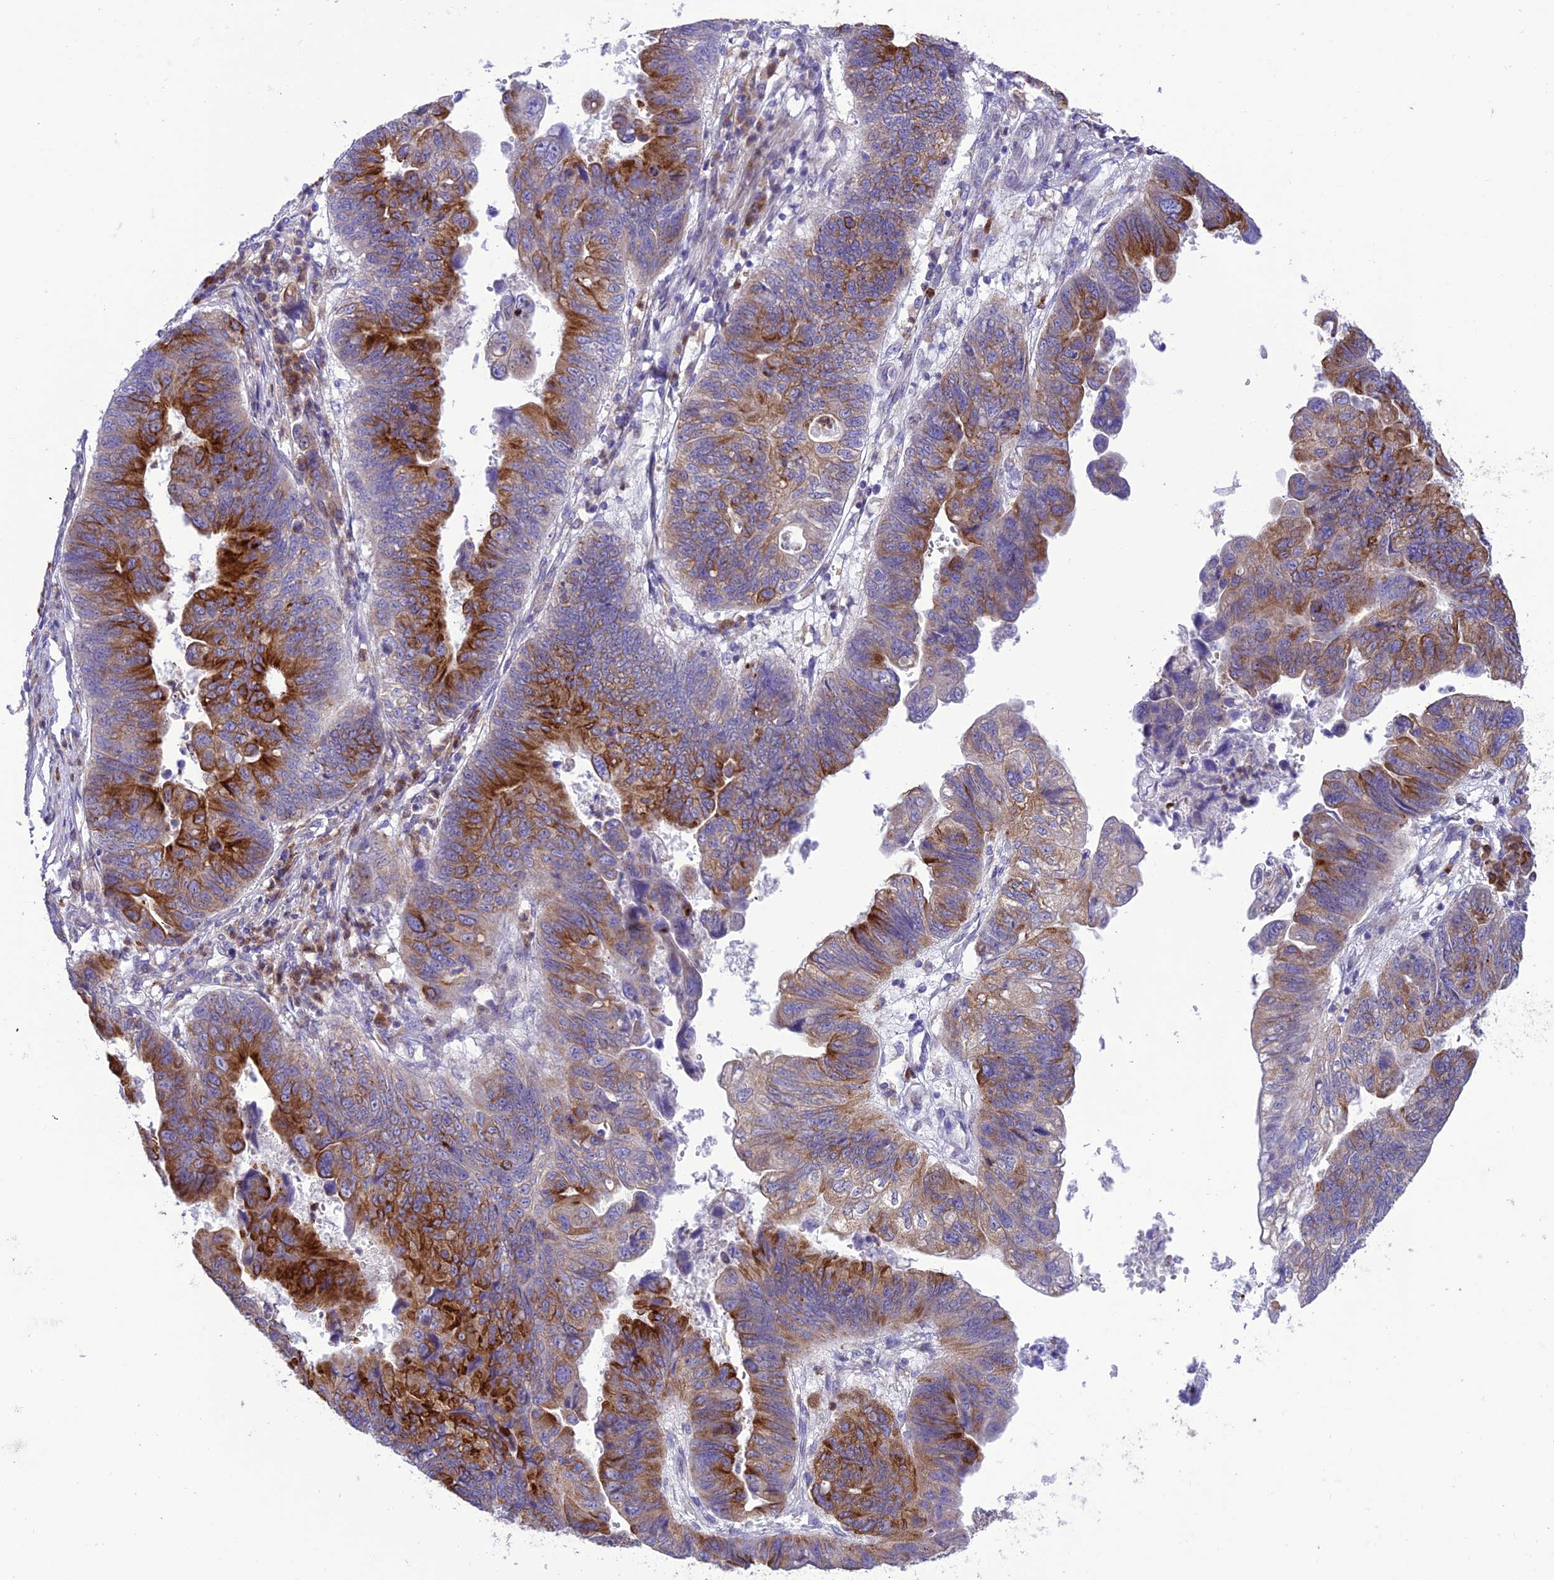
{"staining": {"intensity": "strong", "quantity": ">75%", "location": "cytoplasmic/membranous"}, "tissue": "stomach cancer", "cell_type": "Tumor cells", "image_type": "cancer", "snomed": [{"axis": "morphology", "description": "Adenocarcinoma, NOS"}, {"axis": "topography", "description": "Stomach"}], "caption": "A high amount of strong cytoplasmic/membranous positivity is present in about >75% of tumor cells in stomach cancer (adenocarcinoma) tissue.", "gene": "JMY", "patient": {"sex": "male", "age": 59}}